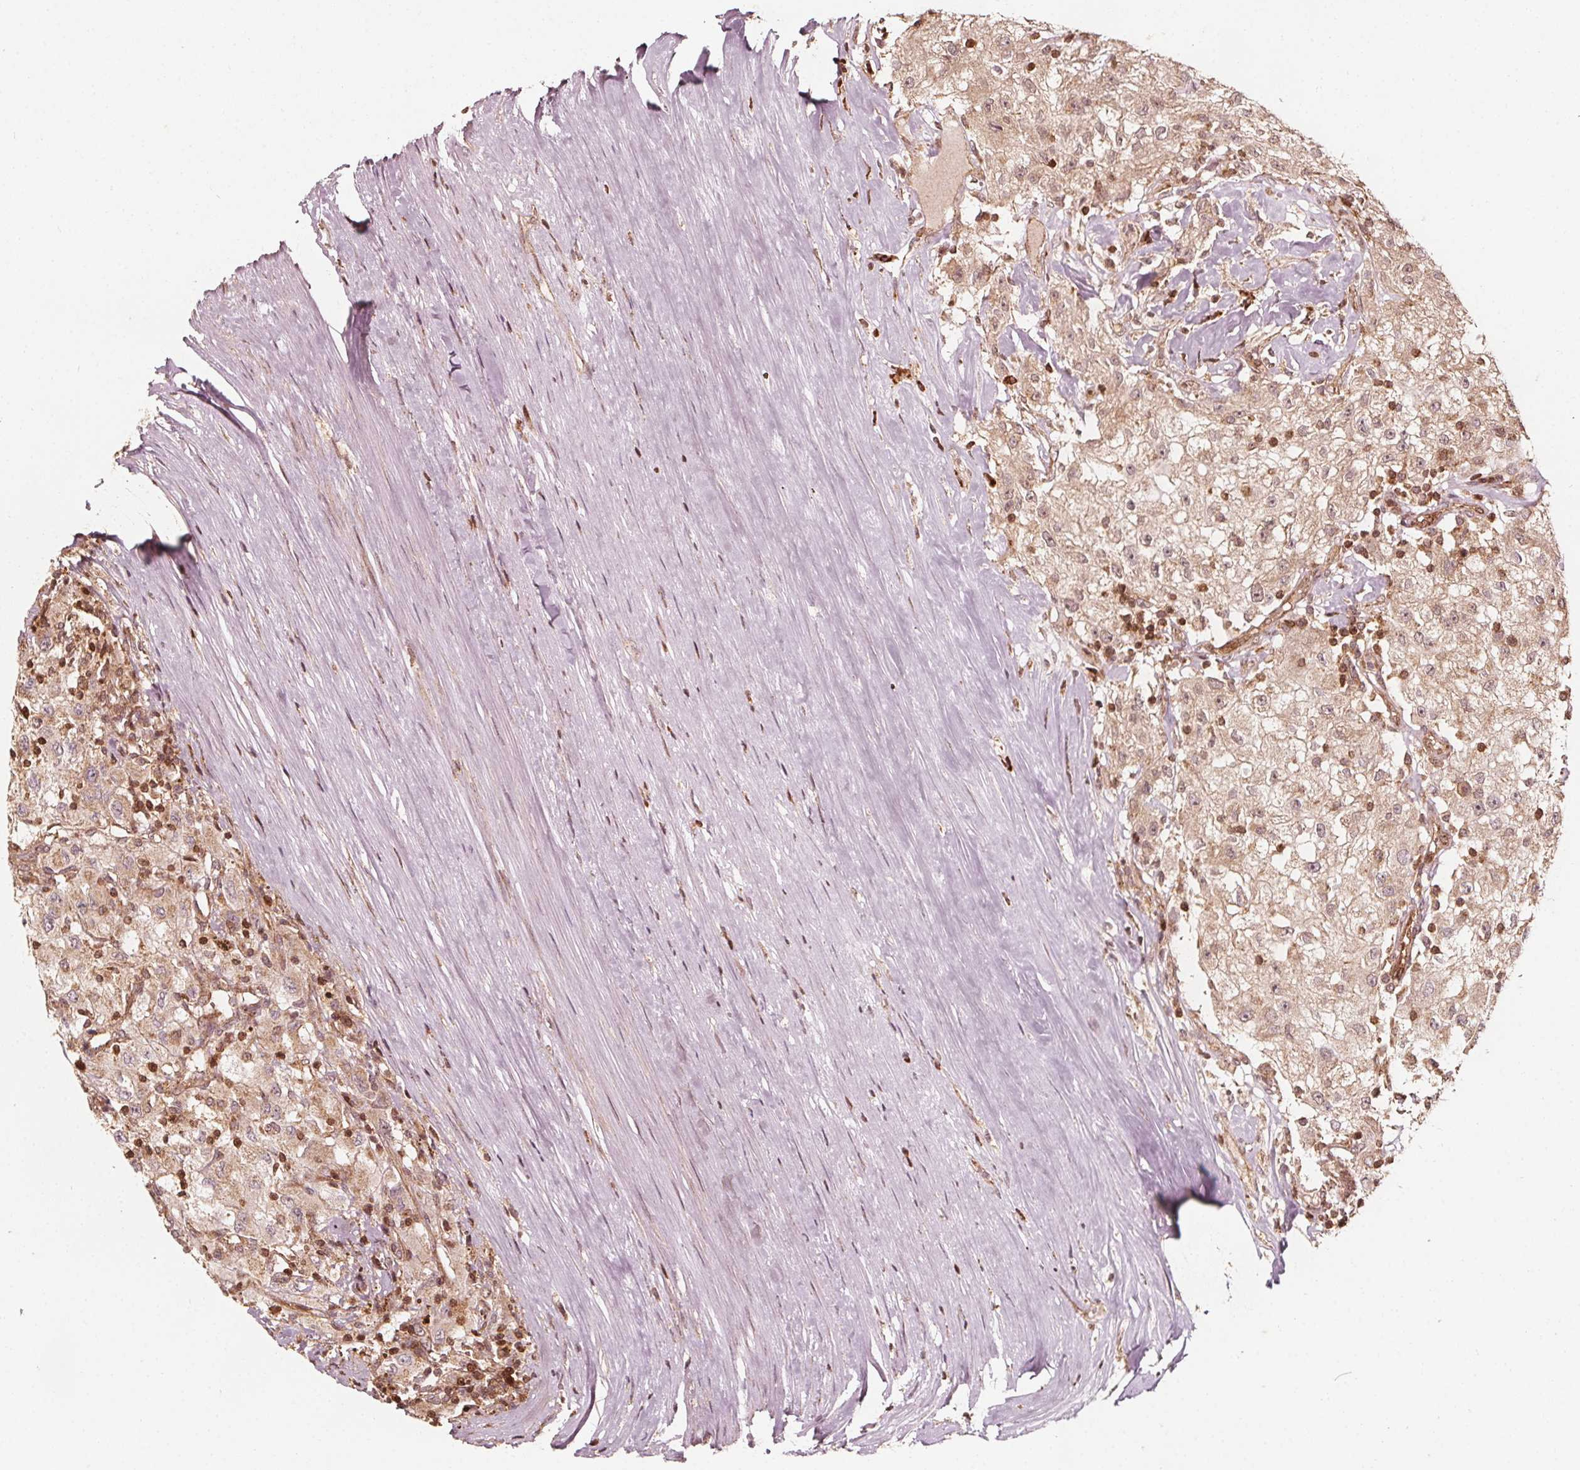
{"staining": {"intensity": "weak", "quantity": "25%-75%", "location": "cytoplasmic/membranous,nuclear"}, "tissue": "renal cancer", "cell_type": "Tumor cells", "image_type": "cancer", "snomed": [{"axis": "morphology", "description": "Adenocarcinoma, NOS"}, {"axis": "topography", "description": "Kidney"}], "caption": "Tumor cells display low levels of weak cytoplasmic/membranous and nuclear positivity in approximately 25%-75% of cells in human renal cancer. (IHC, brightfield microscopy, high magnification).", "gene": "AIP", "patient": {"sex": "female", "age": 67}}